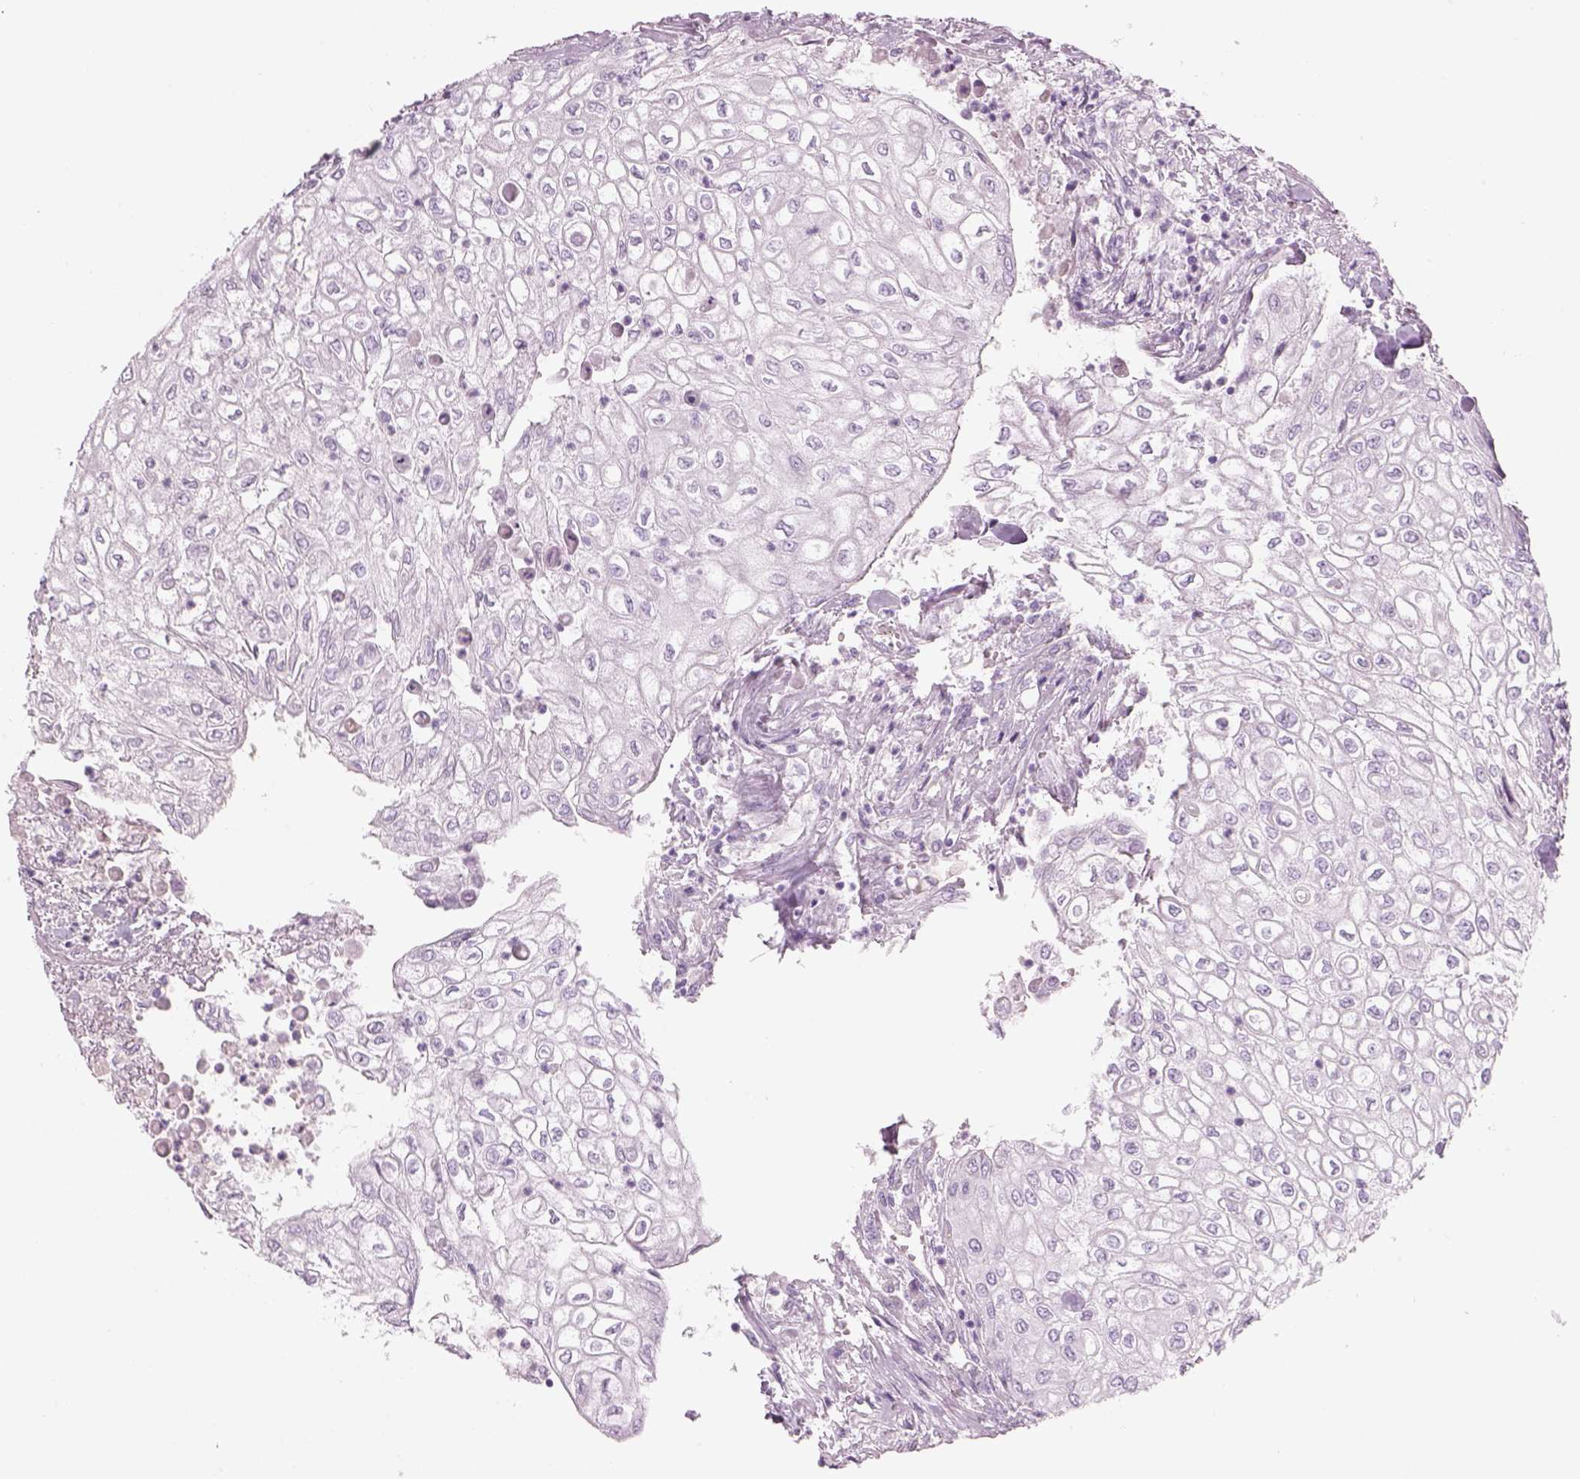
{"staining": {"intensity": "negative", "quantity": "none", "location": "none"}, "tissue": "urothelial cancer", "cell_type": "Tumor cells", "image_type": "cancer", "snomed": [{"axis": "morphology", "description": "Urothelial carcinoma, High grade"}, {"axis": "topography", "description": "Urinary bladder"}], "caption": "Tumor cells show no significant expression in urothelial cancer.", "gene": "GAS2L2", "patient": {"sex": "male", "age": 62}}